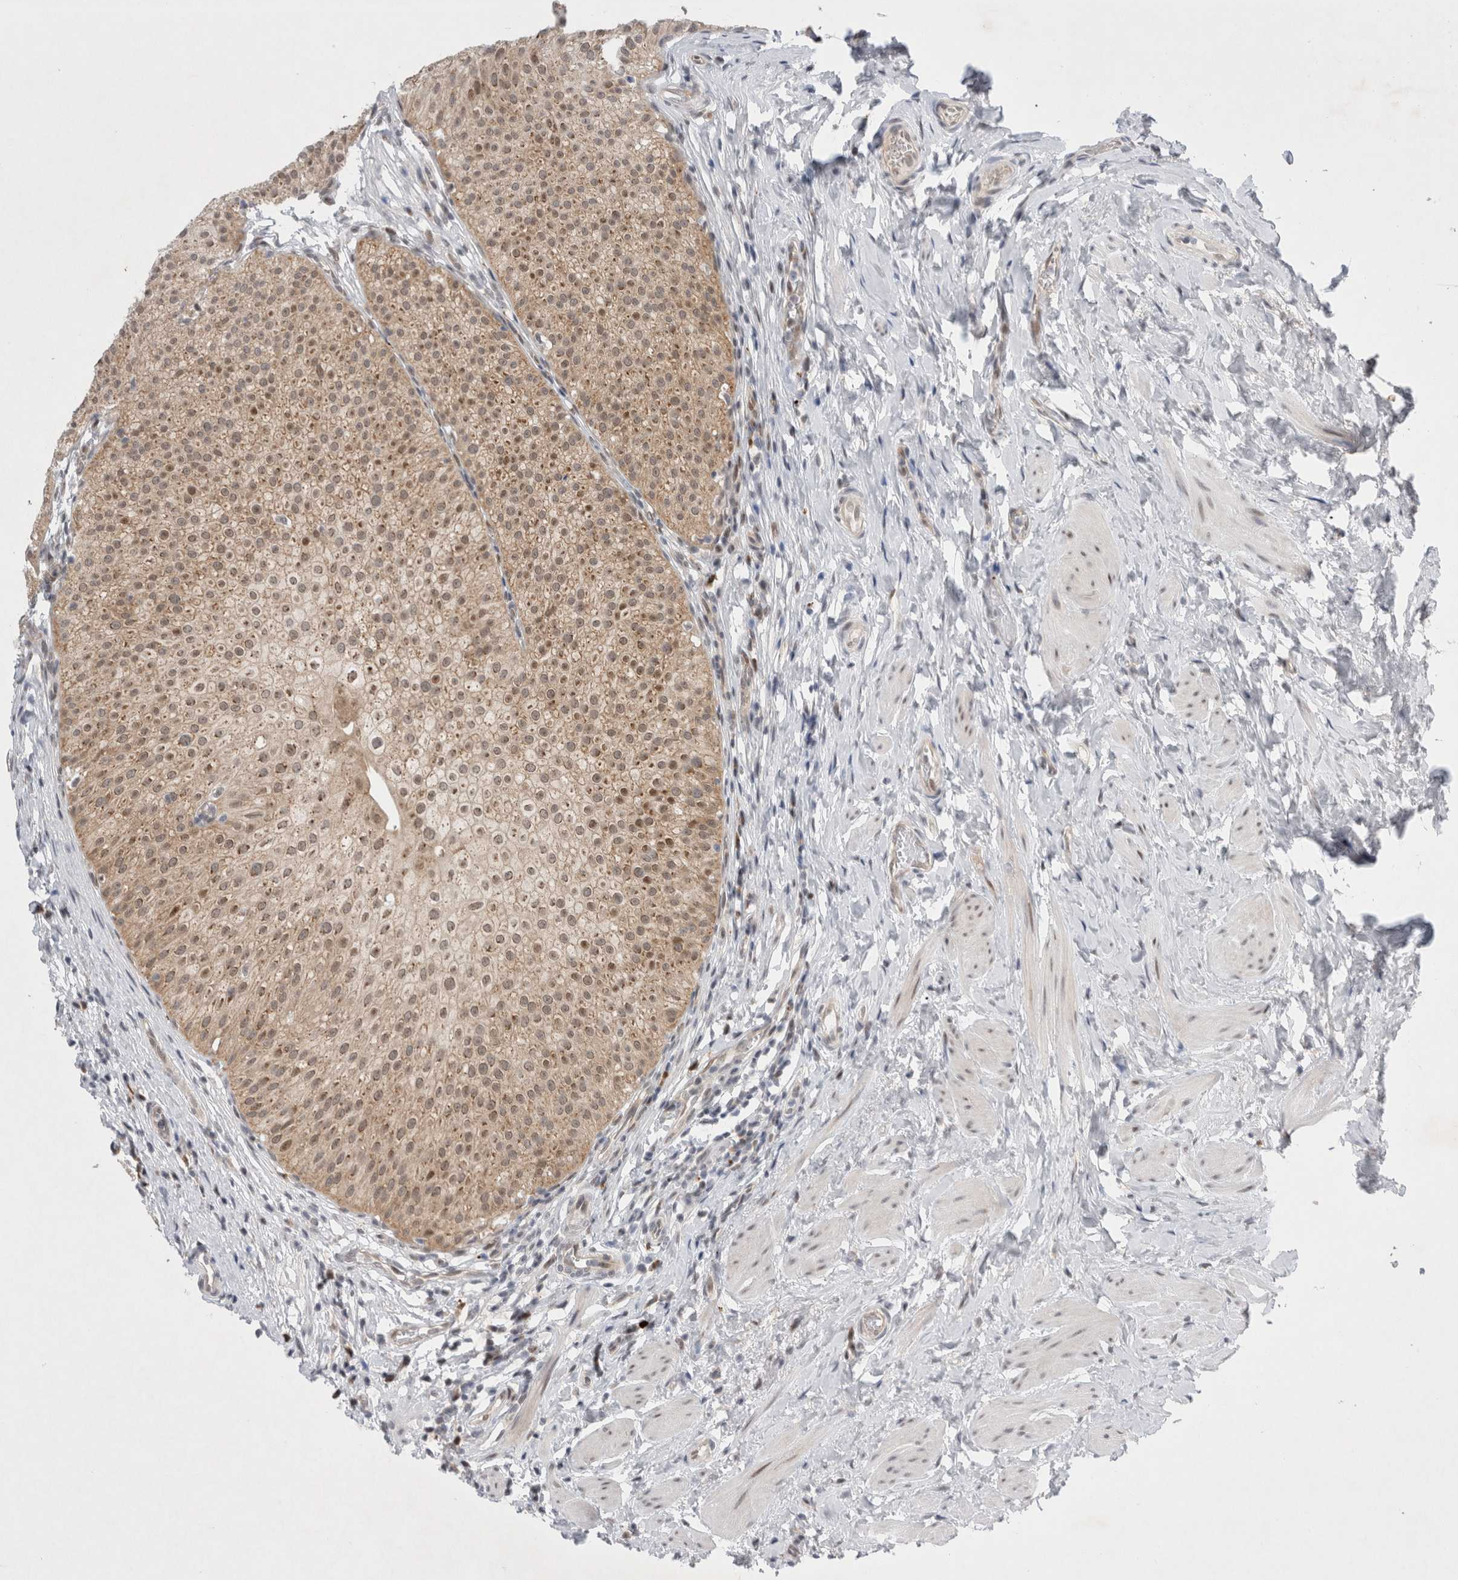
{"staining": {"intensity": "weak", "quantity": ">75%", "location": "cytoplasmic/membranous,nuclear"}, "tissue": "urothelial cancer", "cell_type": "Tumor cells", "image_type": "cancer", "snomed": [{"axis": "morphology", "description": "Normal tissue, NOS"}, {"axis": "morphology", "description": "Urothelial carcinoma, Low grade"}, {"axis": "topography", "description": "Smooth muscle"}, {"axis": "topography", "description": "Urinary bladder"}], "caption": "Low-grade urothelial carcinoma was stained to show a protein in brown. There is low levels of weak cytoplasmic/membranous and nuclear positivity in about >75% of tumor cells.", "gene": "WIPF2", "patient": {"sex": "male", "age": 60}}